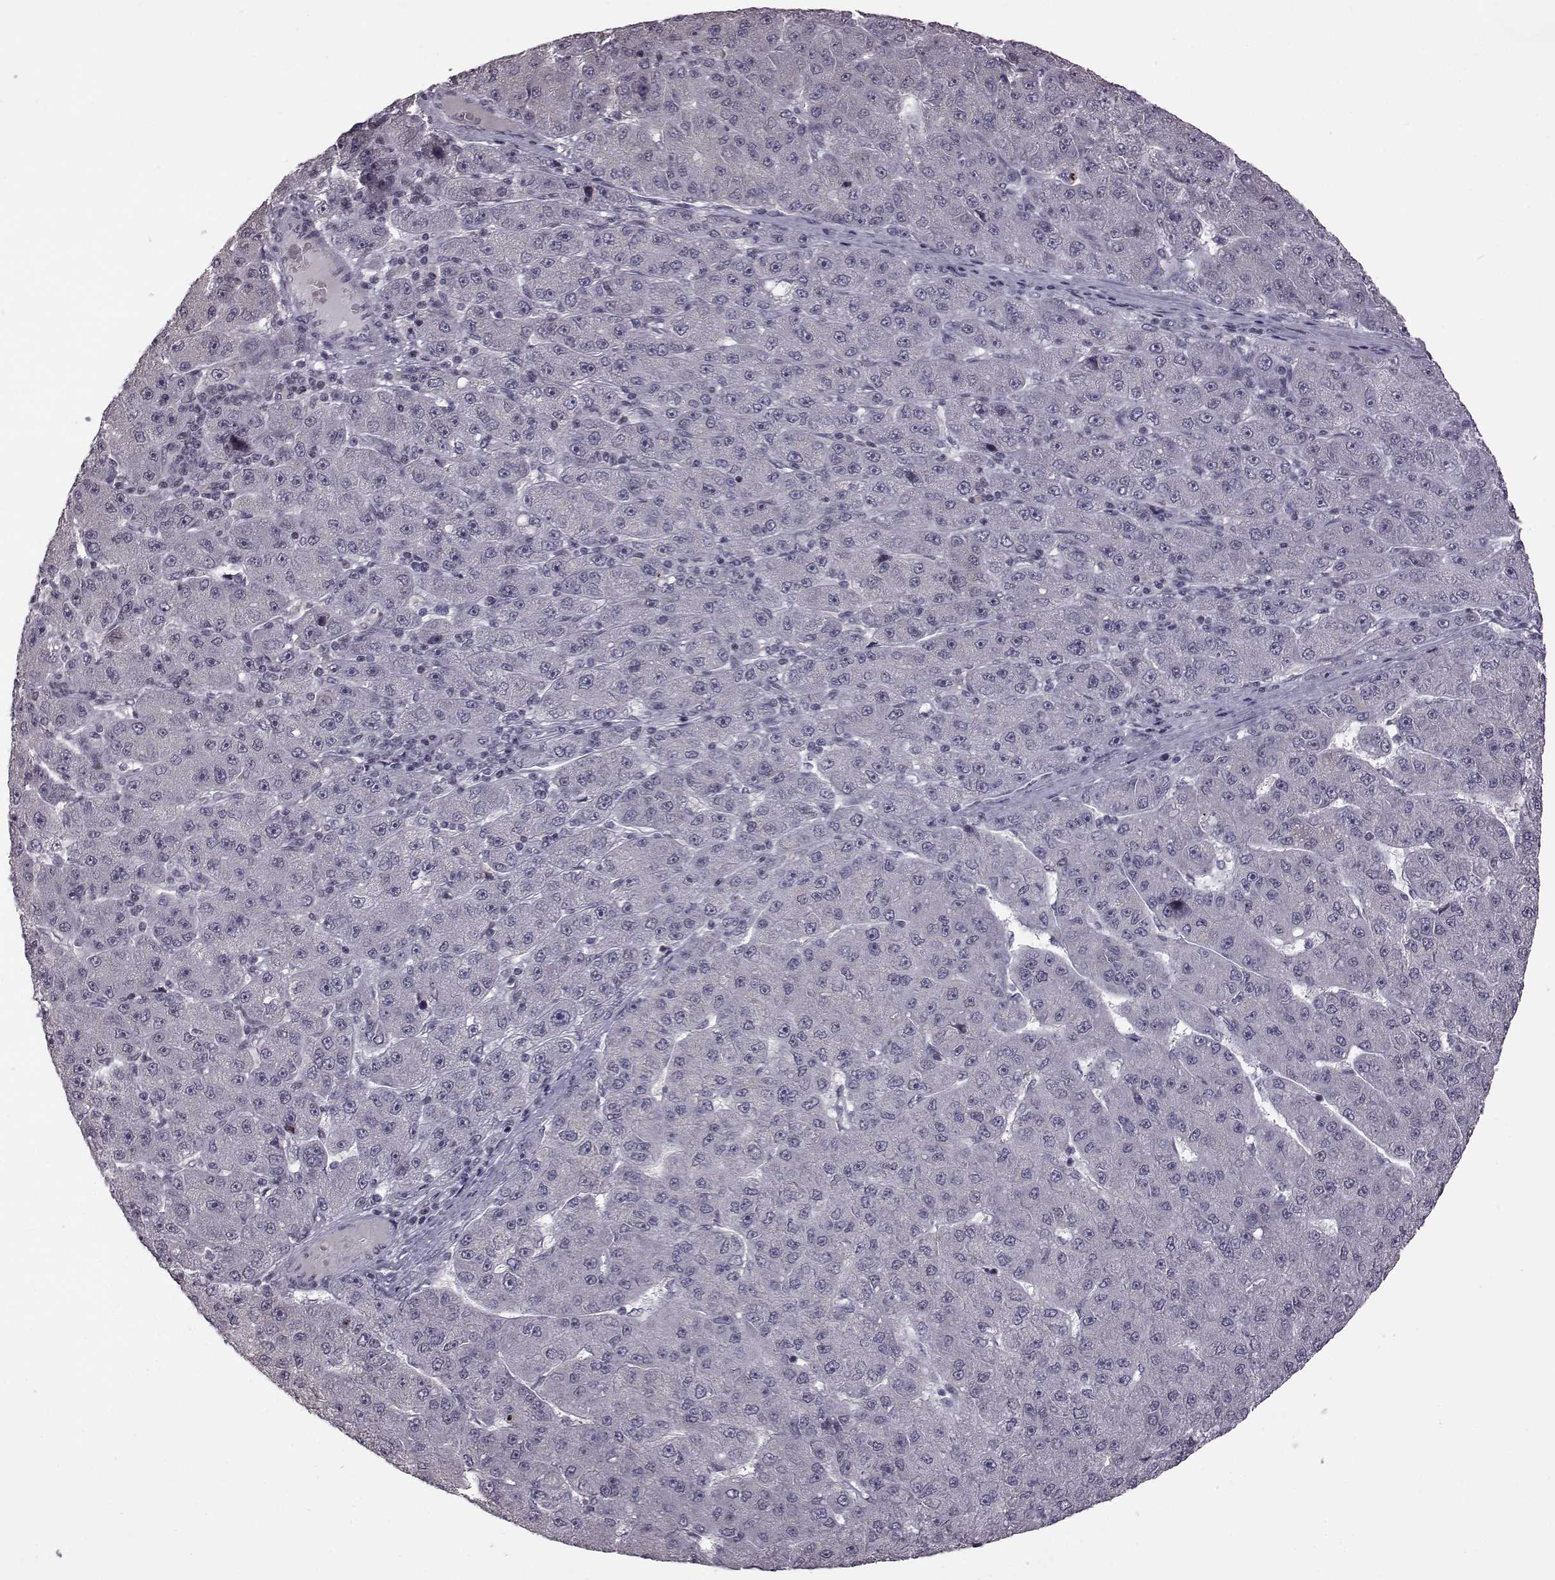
{"staining": {"intensity": "negative", "quantity": "none", "location": "none"}, "tissue": "liver cancer", "cell_type": "Tumor cells", "image_type": "cancer", "snomed": [{"axis": "morphology", "description": "Carcinoma, Hepatocellular, NOS"}, {"axis": "topography", "description": "Liver"}], "caption": "Immunohistochemical staining of human liver hepatocellular carcinoma reveals no significant expression in tumor cells.", "gene": "GAL", "patient": {"sex": "male", "age": 67}}